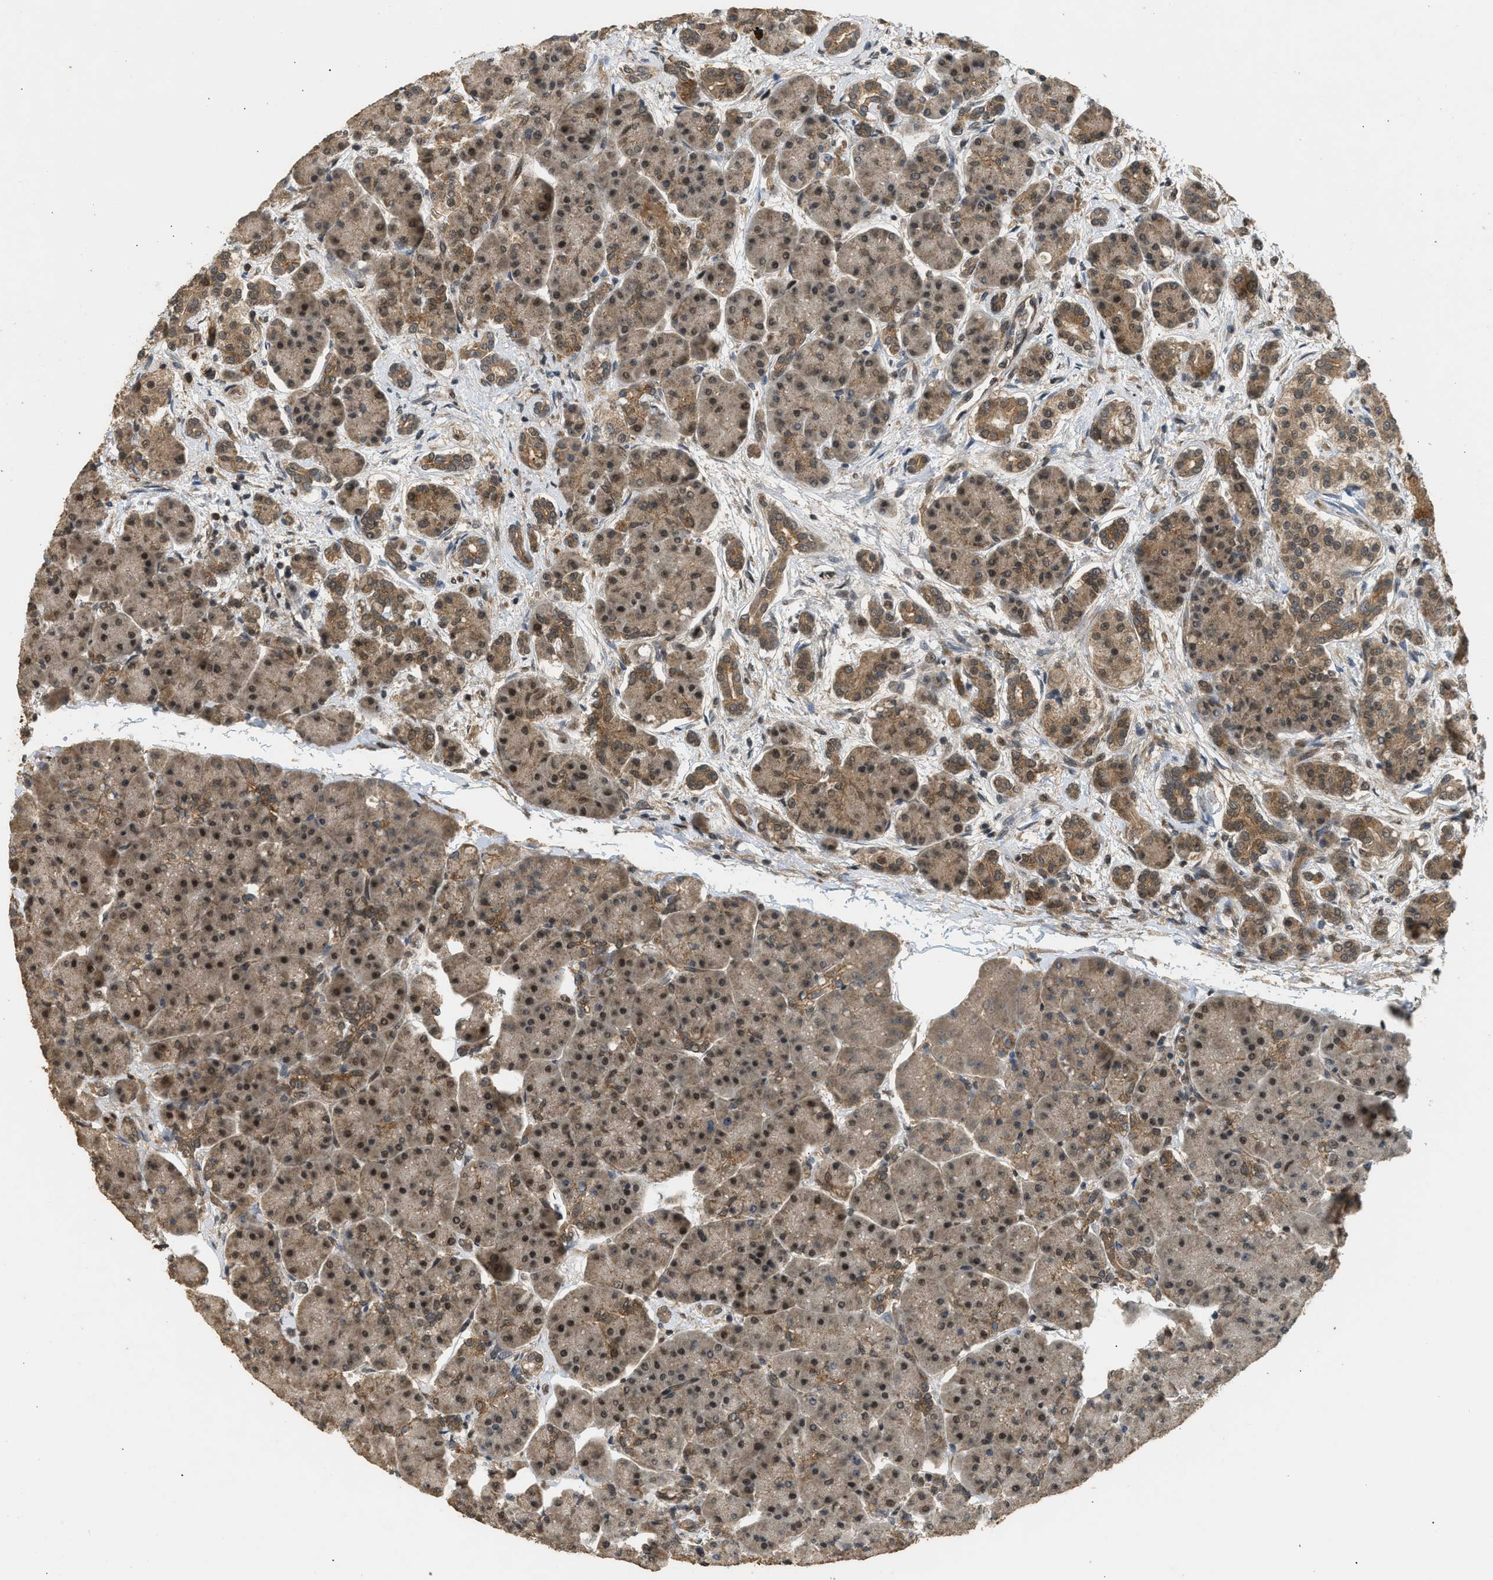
{"staining": {"intensity": "moderate", "quantity": "25%-75%", "location": "nuclear"}, "tissue": "pancreas", "cell_type": "Exocrine glandular cells", "image_type": "normal", "snomed": [{"axis": "morphology", "description": "Normal tissue, NOS"}, {"axis": "topography", "description": "Pancreas"}], "caption": "Benign pancreas was stained to show a protein in brown. There is medium levels of moderate nuclear staining in approximately 25%-75% of exocrine glandular cells.", "gene": "GET1", "patient": {"sex": "female", "age": 70}}